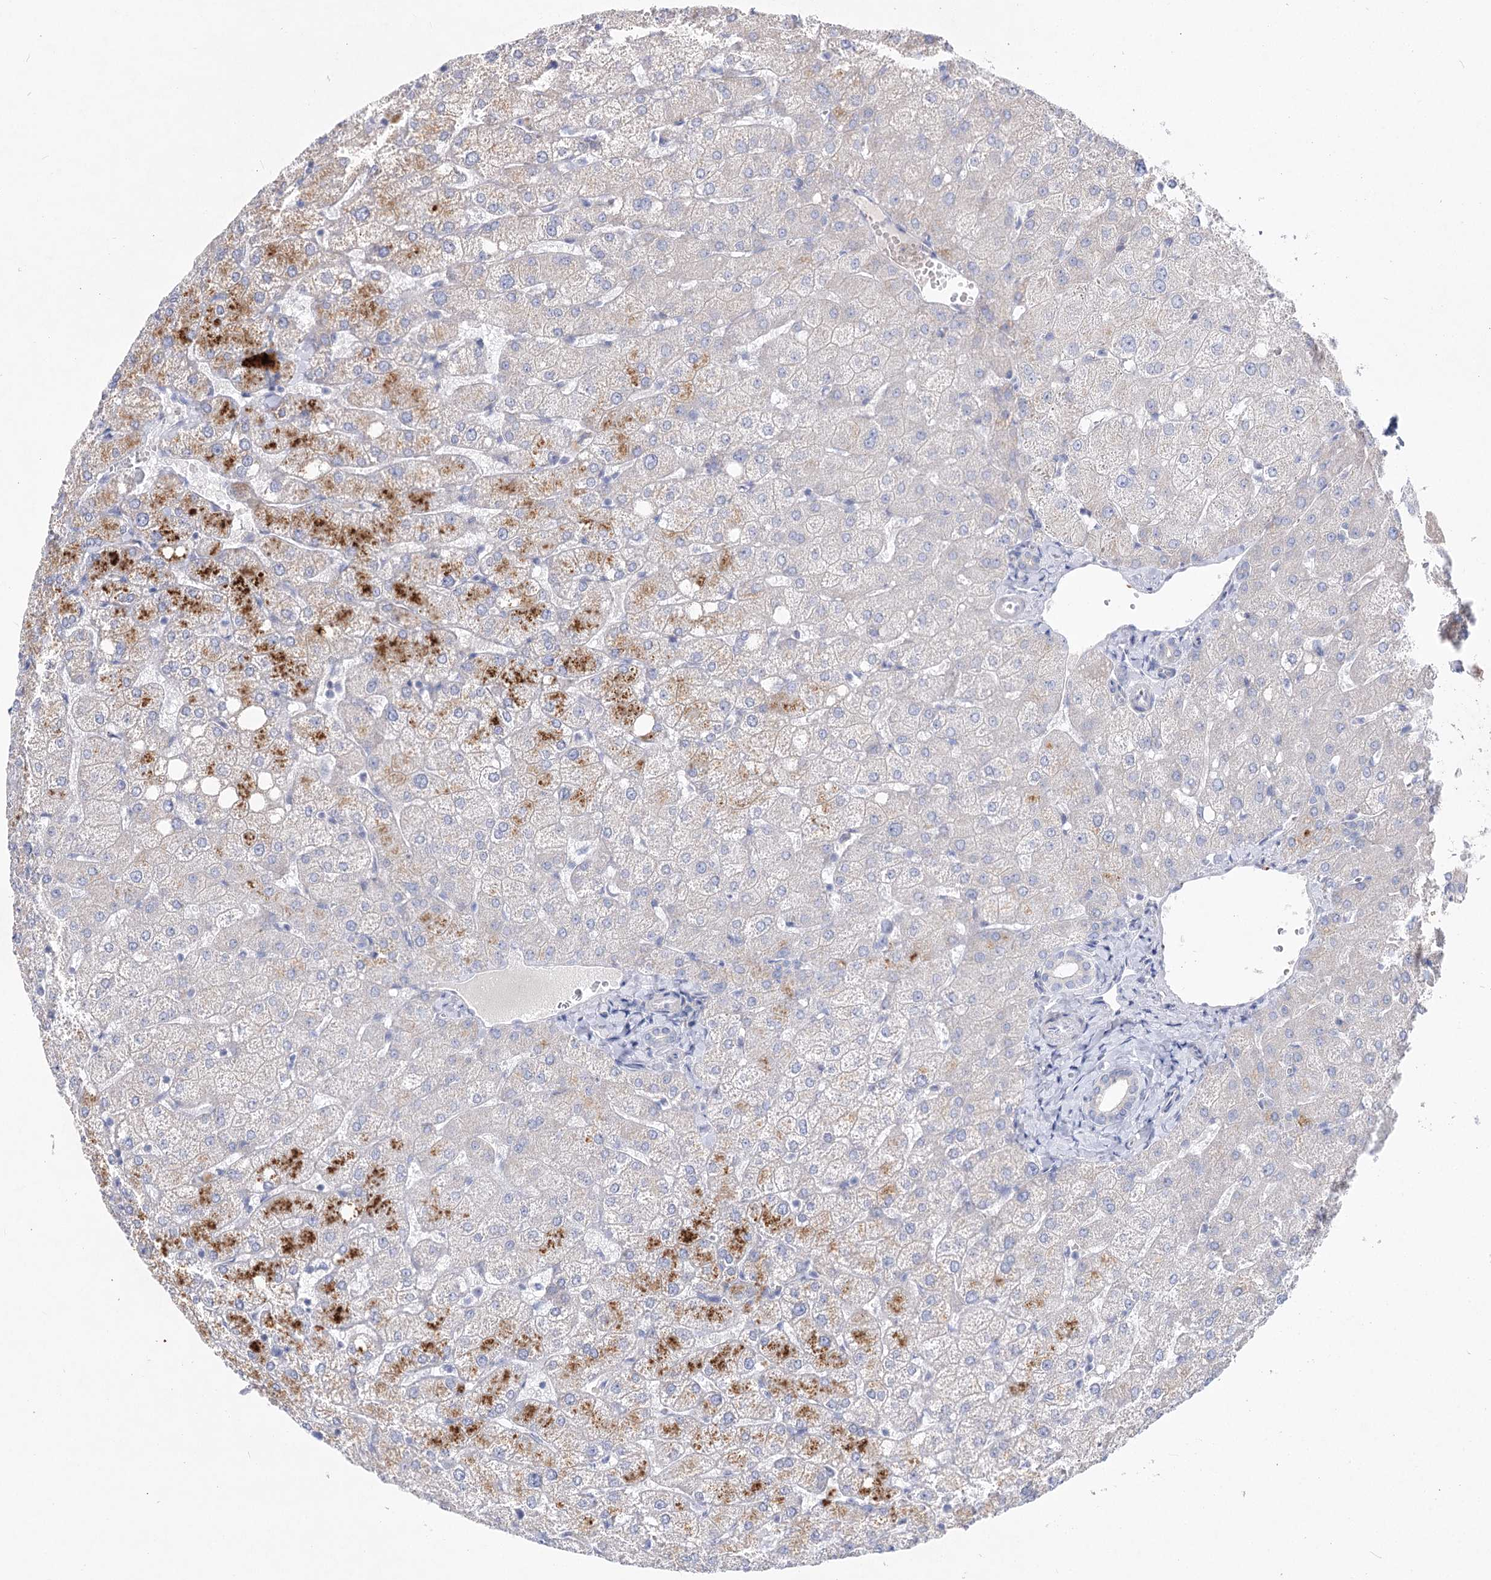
{"staining": {"intensity": "negative", "quantity": "none", "location": "none"}, "tissue": "liver", "cell_type": "Cholangiocytes", "image_type": "normal", "snomed": [{"axis": "morphology", "description": "Normal tissue, NOS"}, {"axis": "topography", "description": "Liver"}], "caption": "Cholangiocytes show no significant expression in normal liver. (Brightfield microscopy of DAB IHC at high magnification).", "gene": "LRRC14B", "patient": {"sex": "female", "age": 54}}